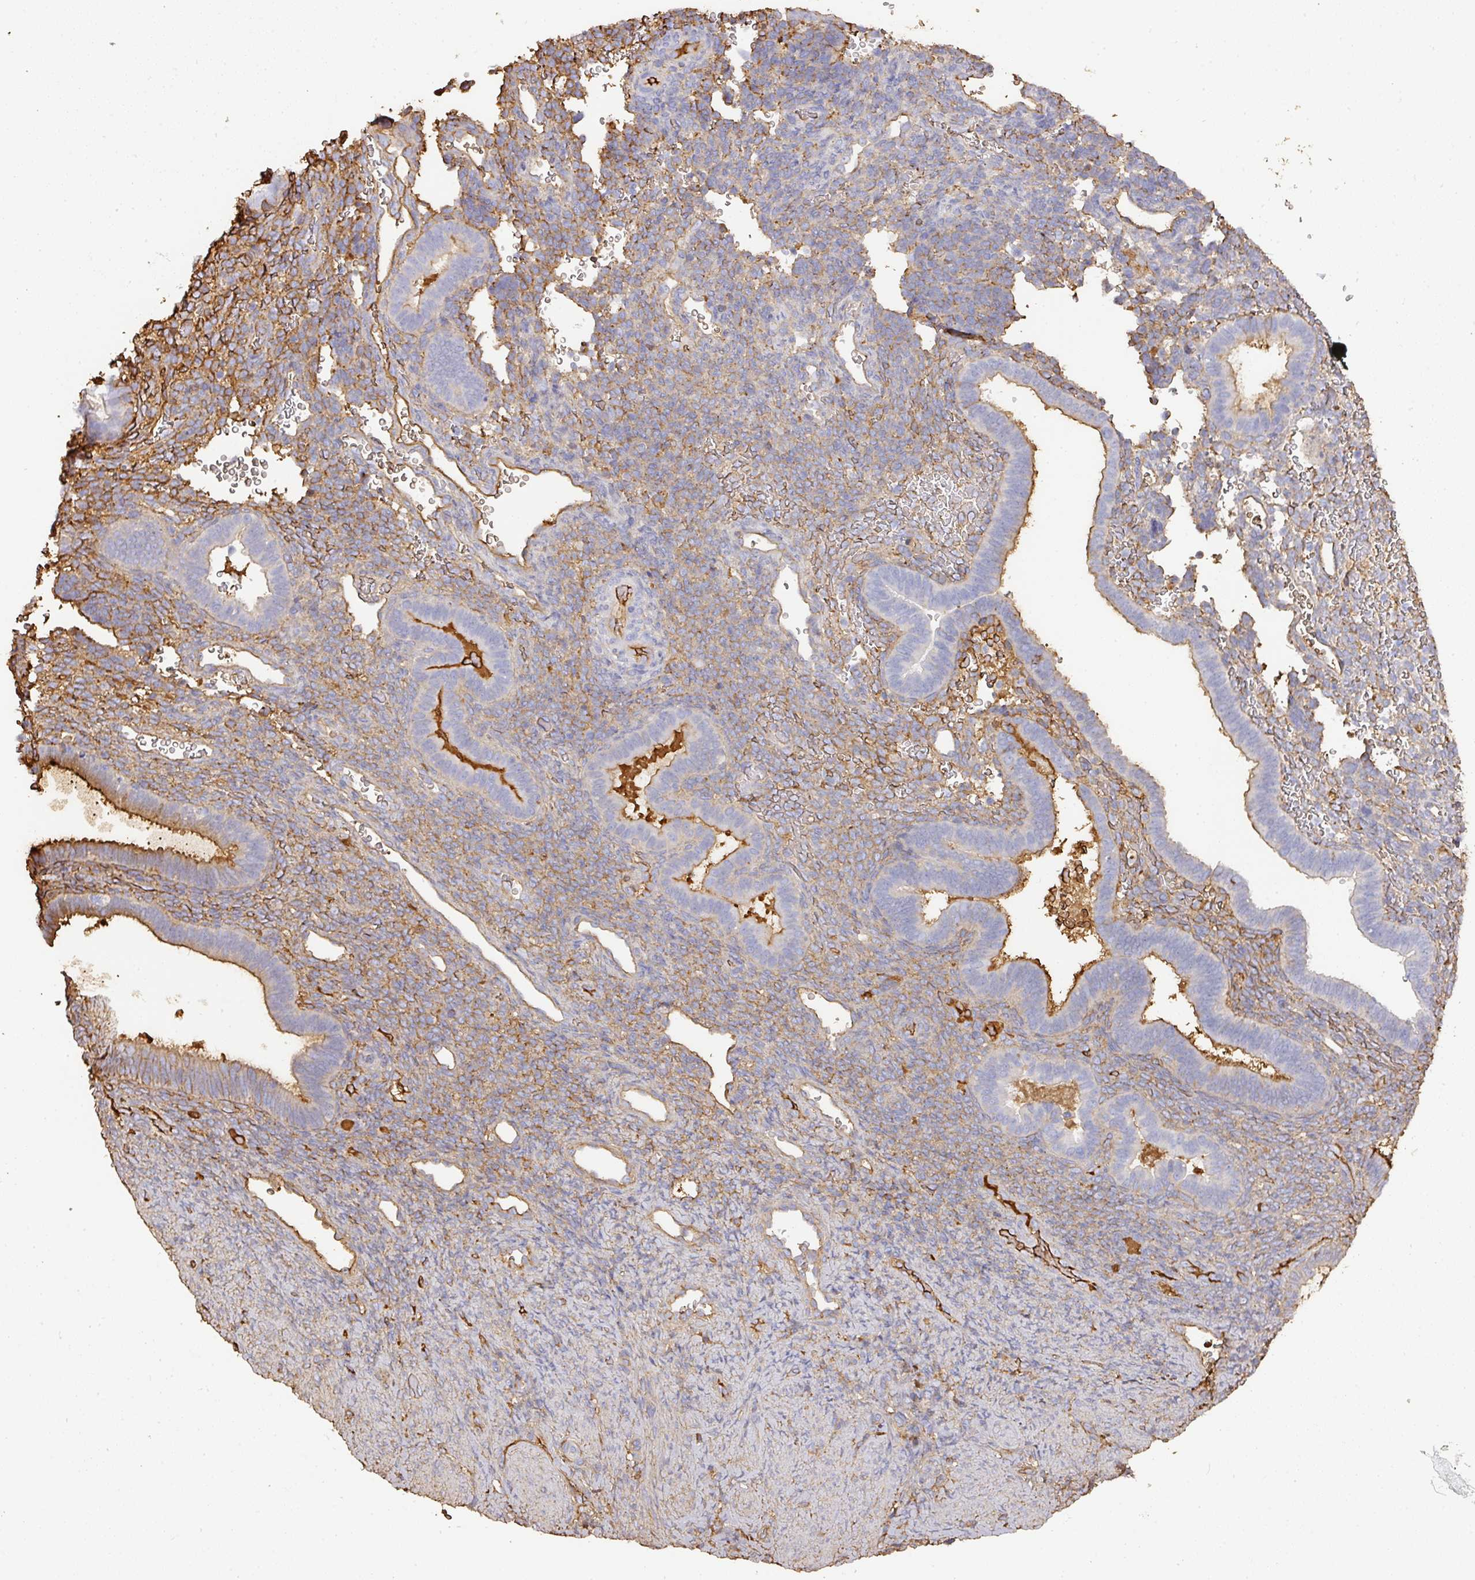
{"staining": {"intensity": "weak", "quantity": "<25%", "location": "cytoplasmic/membranous"}, "tissue": "endometrium", "cell_type": "Cells in endometrial stroma", "image_type": "normal", "snomed": [{"axis": "morphology", "description": "Normal tissue, NOS"}, {"axis": "topography", "description": "Endometrium"}], "caption": "Immunohistochemistry (IHC) image of benign endometrium stained for a protein (brown), which demonstrates no staining in cells in endometrial stroma.", "gene": "ALB", "patient": {"sex": "female", "age": 34}}